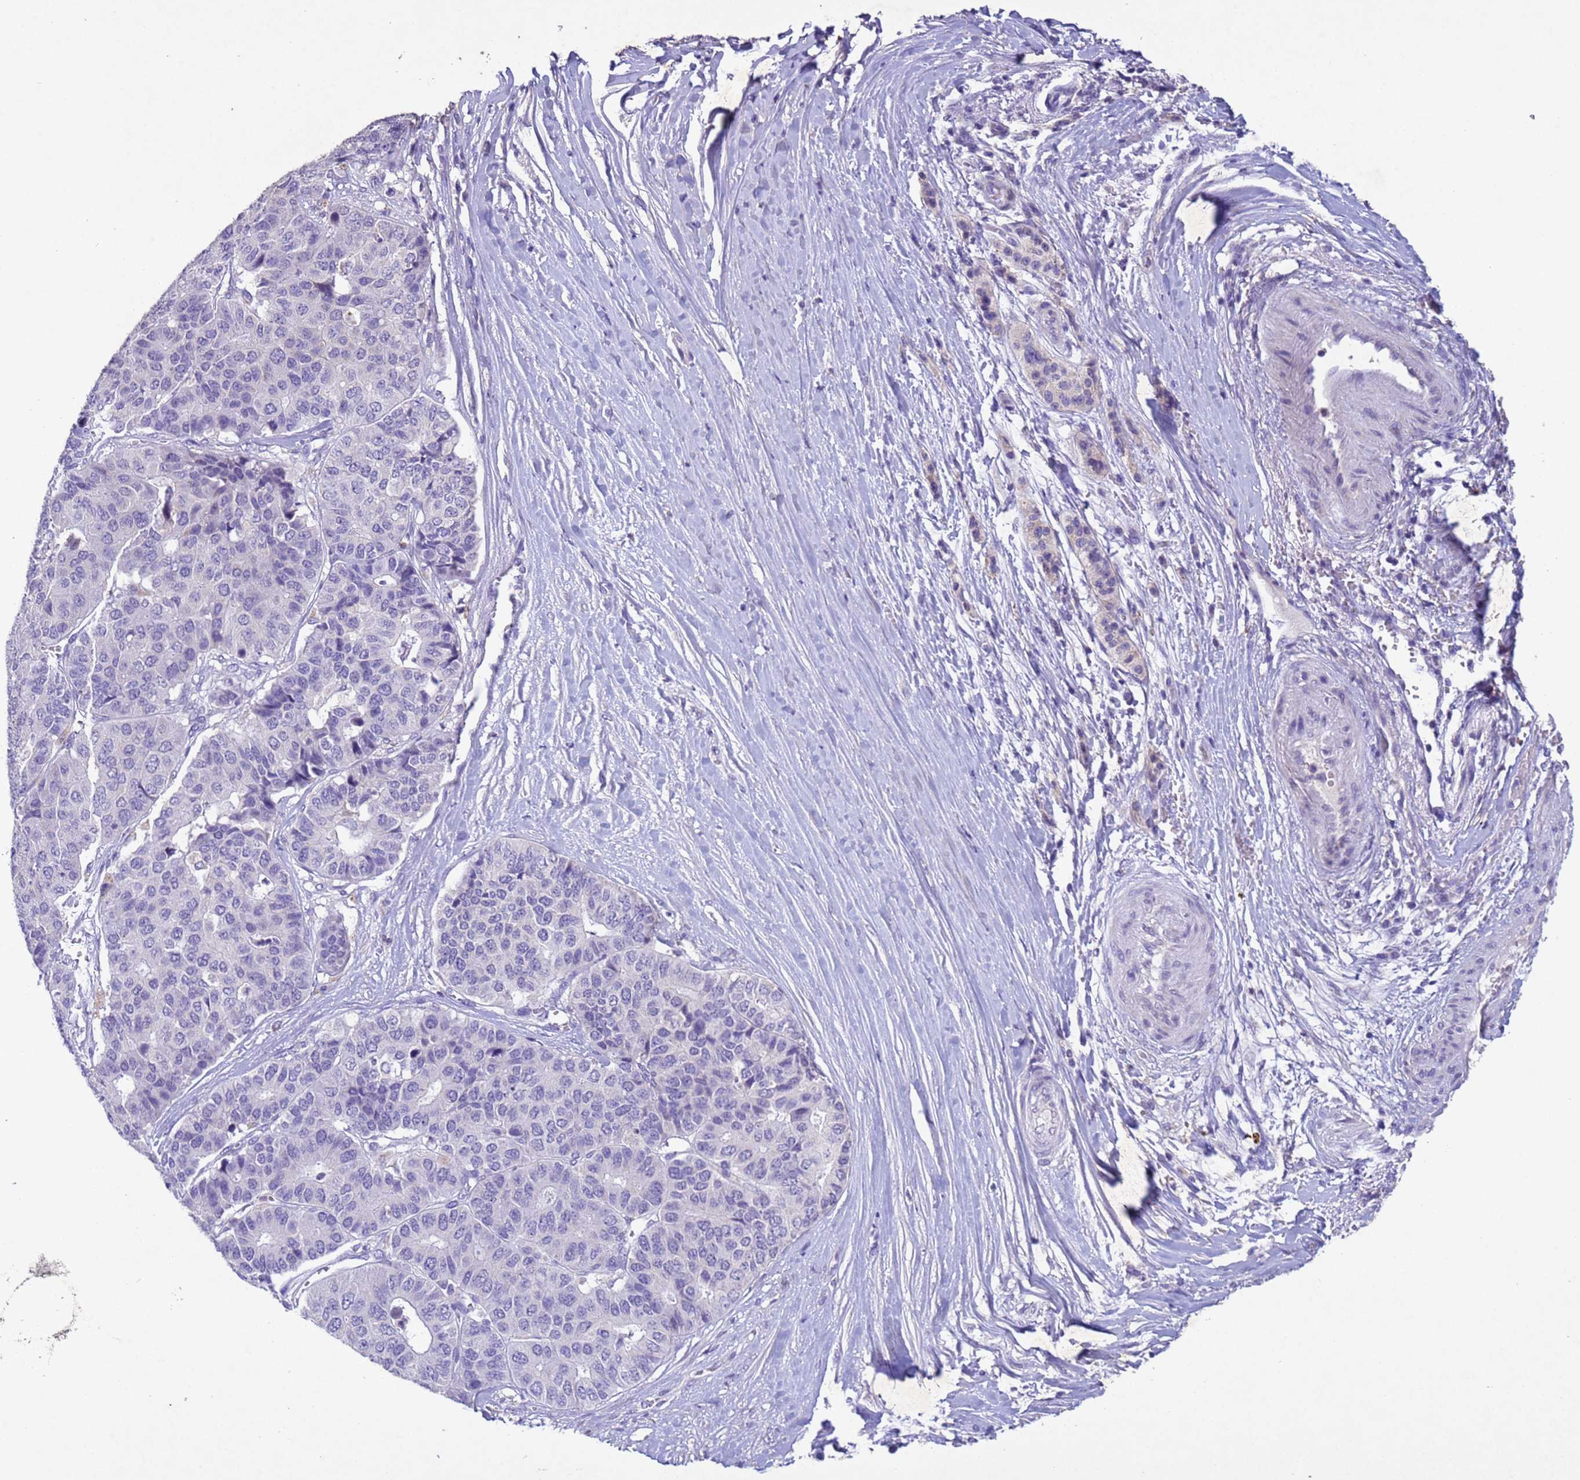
{"staining": {"intensity": "negative", "quantity": "none", "location": "none"}, "tissue": "pancreatic cancer", "cell_type": "Tumor cells", "image_type": "cancer", "snomed": [{"axis": "morphology", "description": "Adenocarcinoma, NOS"}, {"axis": "topography", "description": "Pancreas"}], "caption": "This is an immunohistochemistry (IHC) photomicrograph of human pancreatic cancer (adenocarcinoma). There is no positivity in tumor cells.", "gene": "NLRP11", "patient": {"sex": "male", "age": 50}}